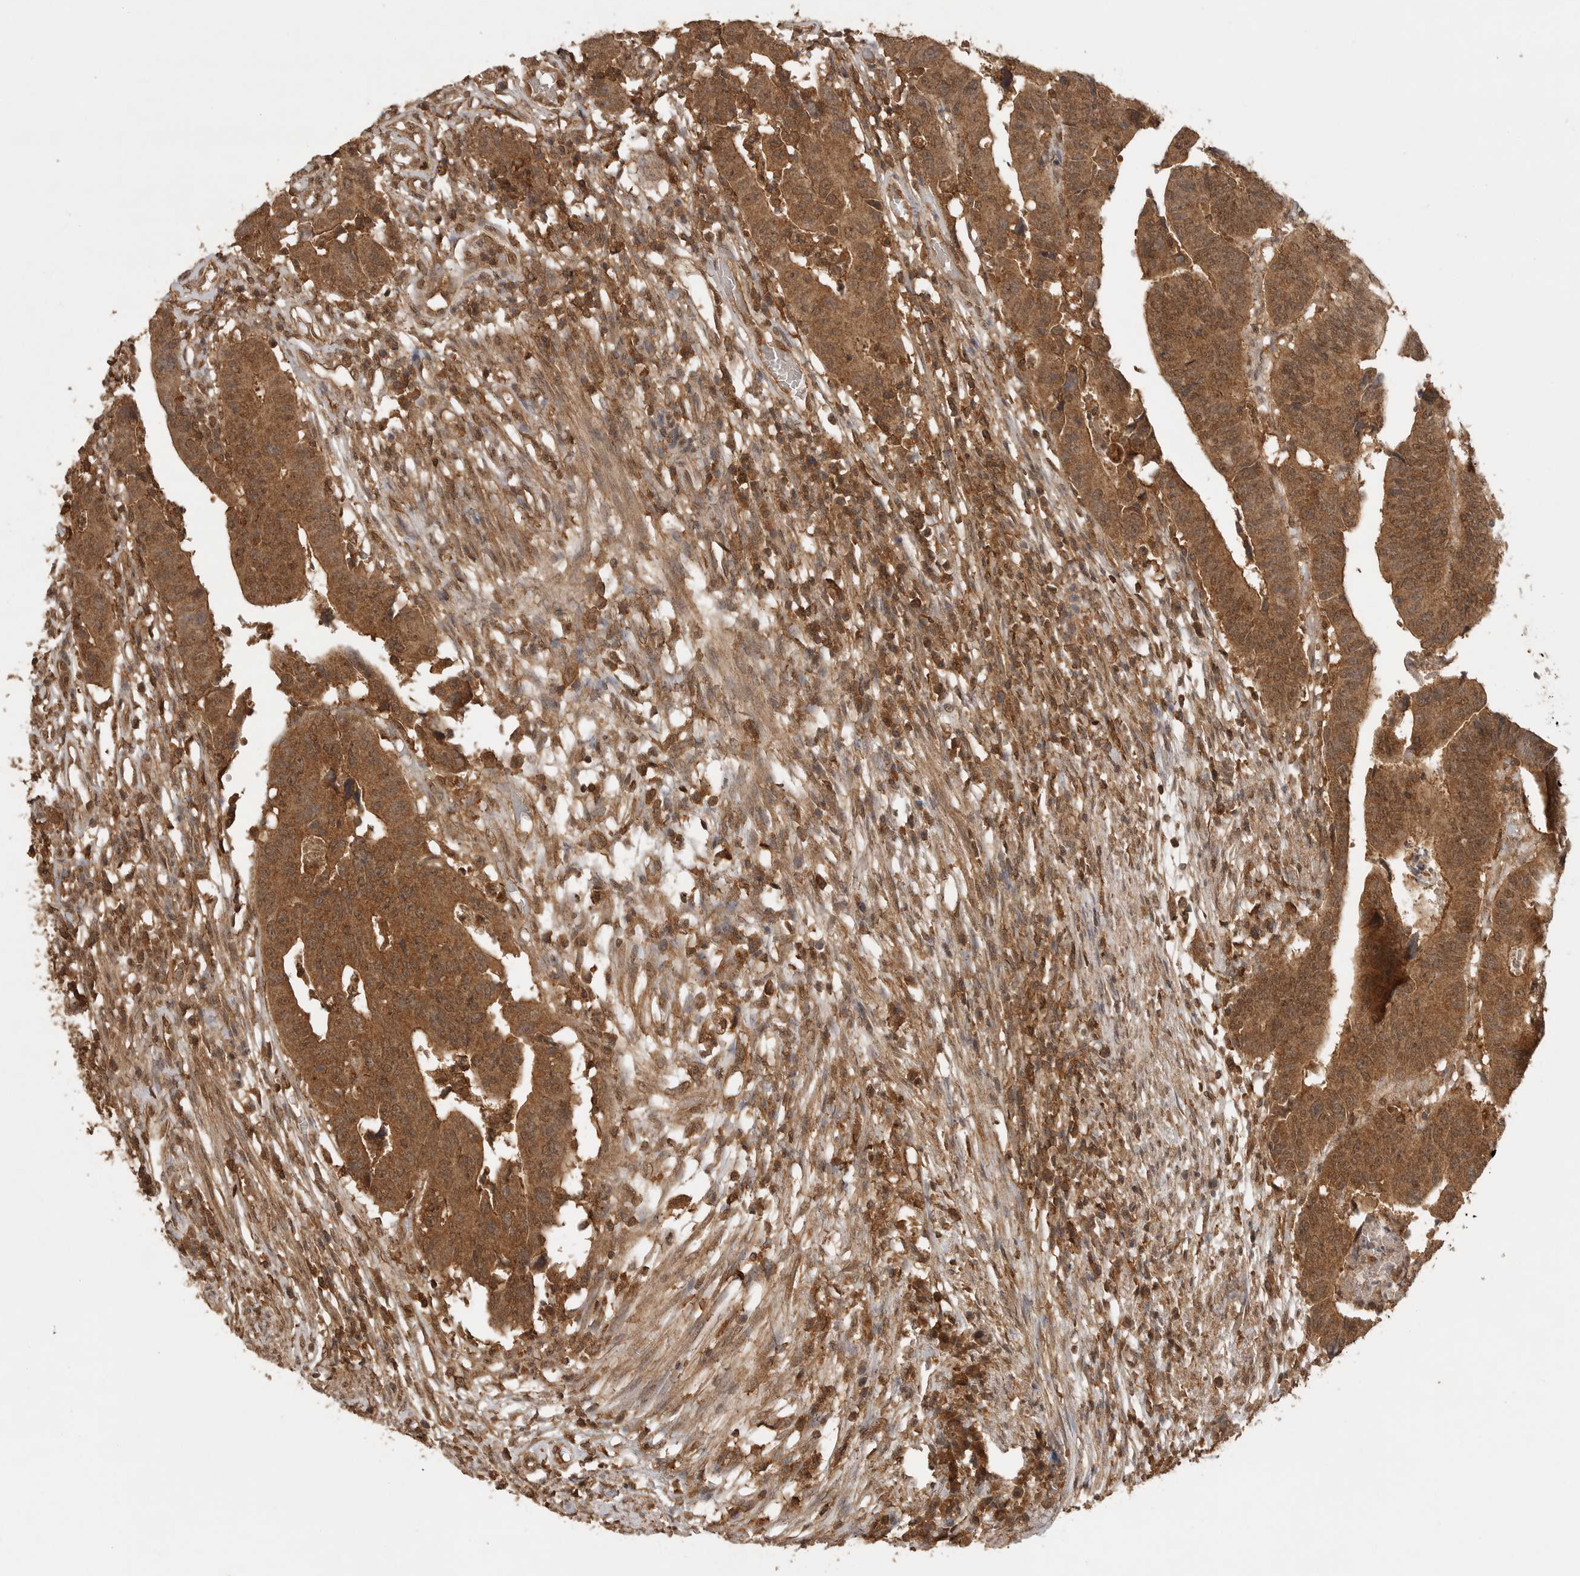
{"staining": {"intensity": "moderate", "quantity": ">75%", "location": "cytoplasmic/membranous,nuclear"}, "tissue": "colorectal cancer", "cell_type": "Tumor cells", "image_type": "cancer", "snomed": [{"axis": "morphology", "description": "Adenocarcinoma, NOS"}, {"axis": "topography", "description": "Rectum"}], "caption": "A brown stain highlights moderate cytoplasmic/membranous and nuclear expression of a protein in adenocarcinoma (colorectal) tumor cells.", "gene": "ICOSLG", "patient": {"sex": "female", "age": 65}}